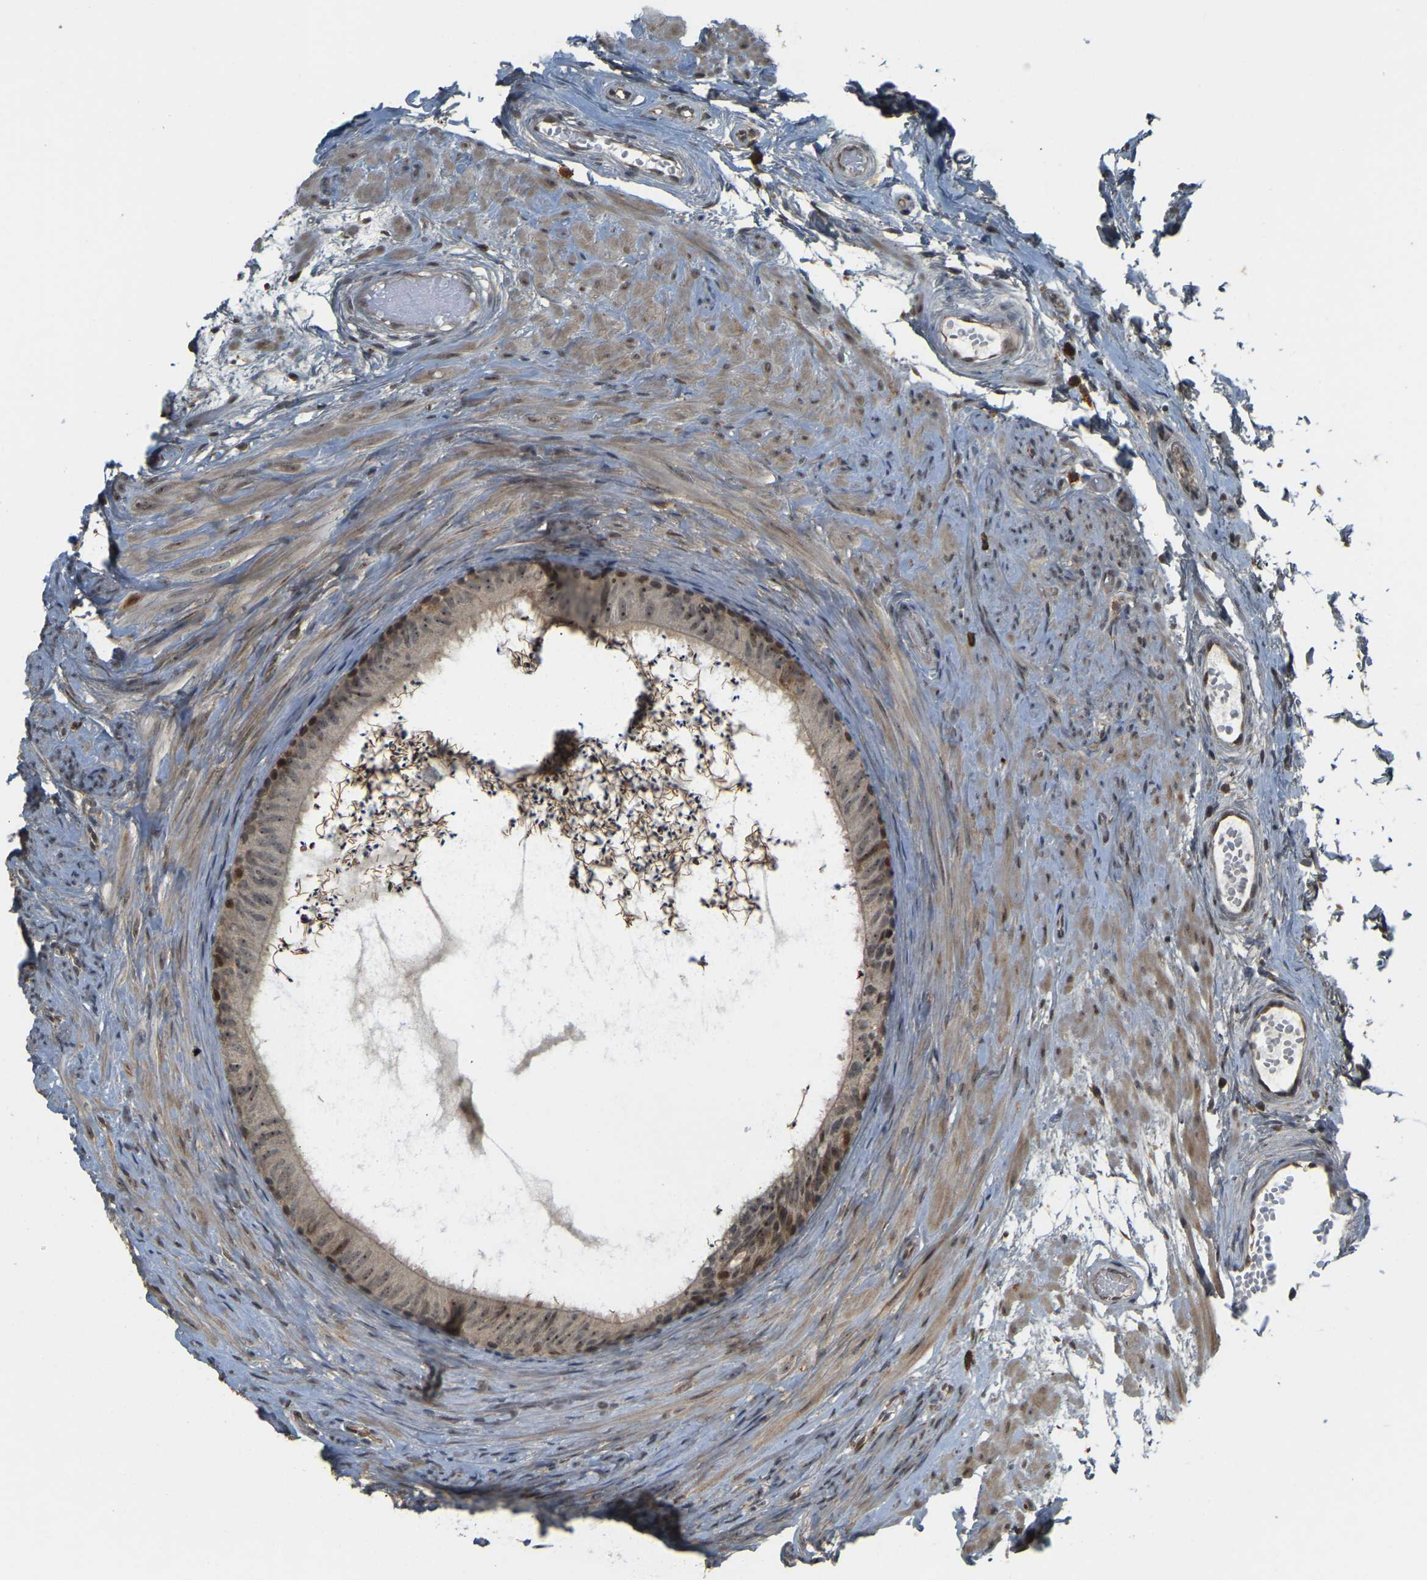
{"staining": {"intensity": "moderate", "quantity": ">75%", "location": "cytoplasmic/membranous,nuclear"}, "tissue": "epididymis", "cell_type": "Glandular cells", "image_type": "normal", "snomed": [{"axis": "morphology", "description": "Normal tissue, NOS"}, {"axis": "topography", "description": "Epididymis"}], "caption": "The immunohistochemical stain labels moderate cytoplasmic/membranous,nuclear expression in glandular cells of benign epididymis. The staining is performed using DAB (3,3'-diaminobenzidine) brown chromogen to label protein expression. The nuclei are counter-stained blue using hematoxylin.", "gene": "BRF2", "patient": {"sex": "male", "age": 56}}